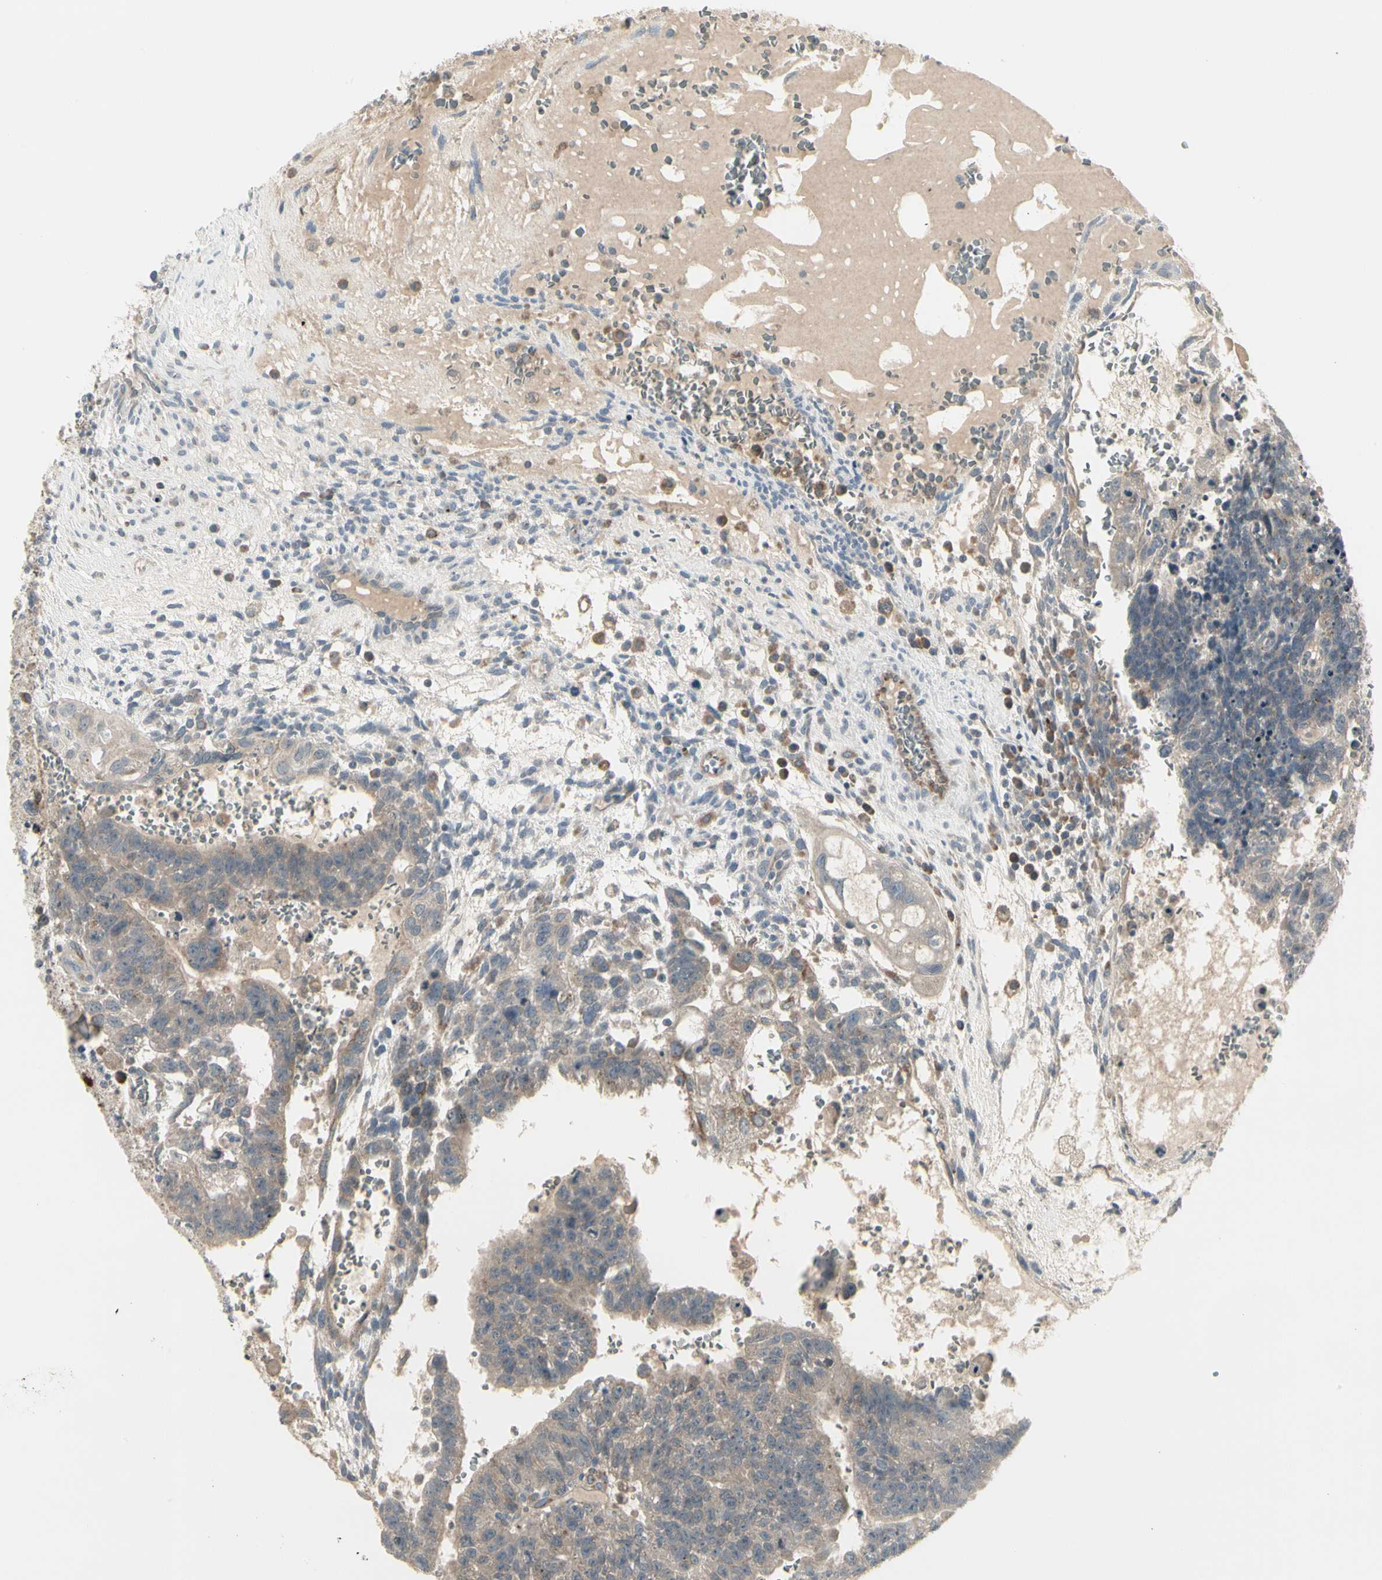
{"staining": {"intensity": "weak", "quantity": ">75%", "location": "cytoplasmic/membranous"}, "tissue": "testis cancer", "cell_type": "Tumor cells", "image_type": "cancer", "snomed": [{"axis": "morphology", "description": "Seminoma, NOS"}, {"axis": "morphology", "description": "Carcinoma, Embryonal, NOS"}, {"axis": "topography", "description": "Testis"}], "caption": "Weak cytoplasmic/membranous expression is present in about >75% of tumor cells in testis cancer. Immunohistochemistry stains the protein of interest in brown and the nuclei are stained blue.", "gene": "GRN", "patient": {"sex": "male", "age": 52}}